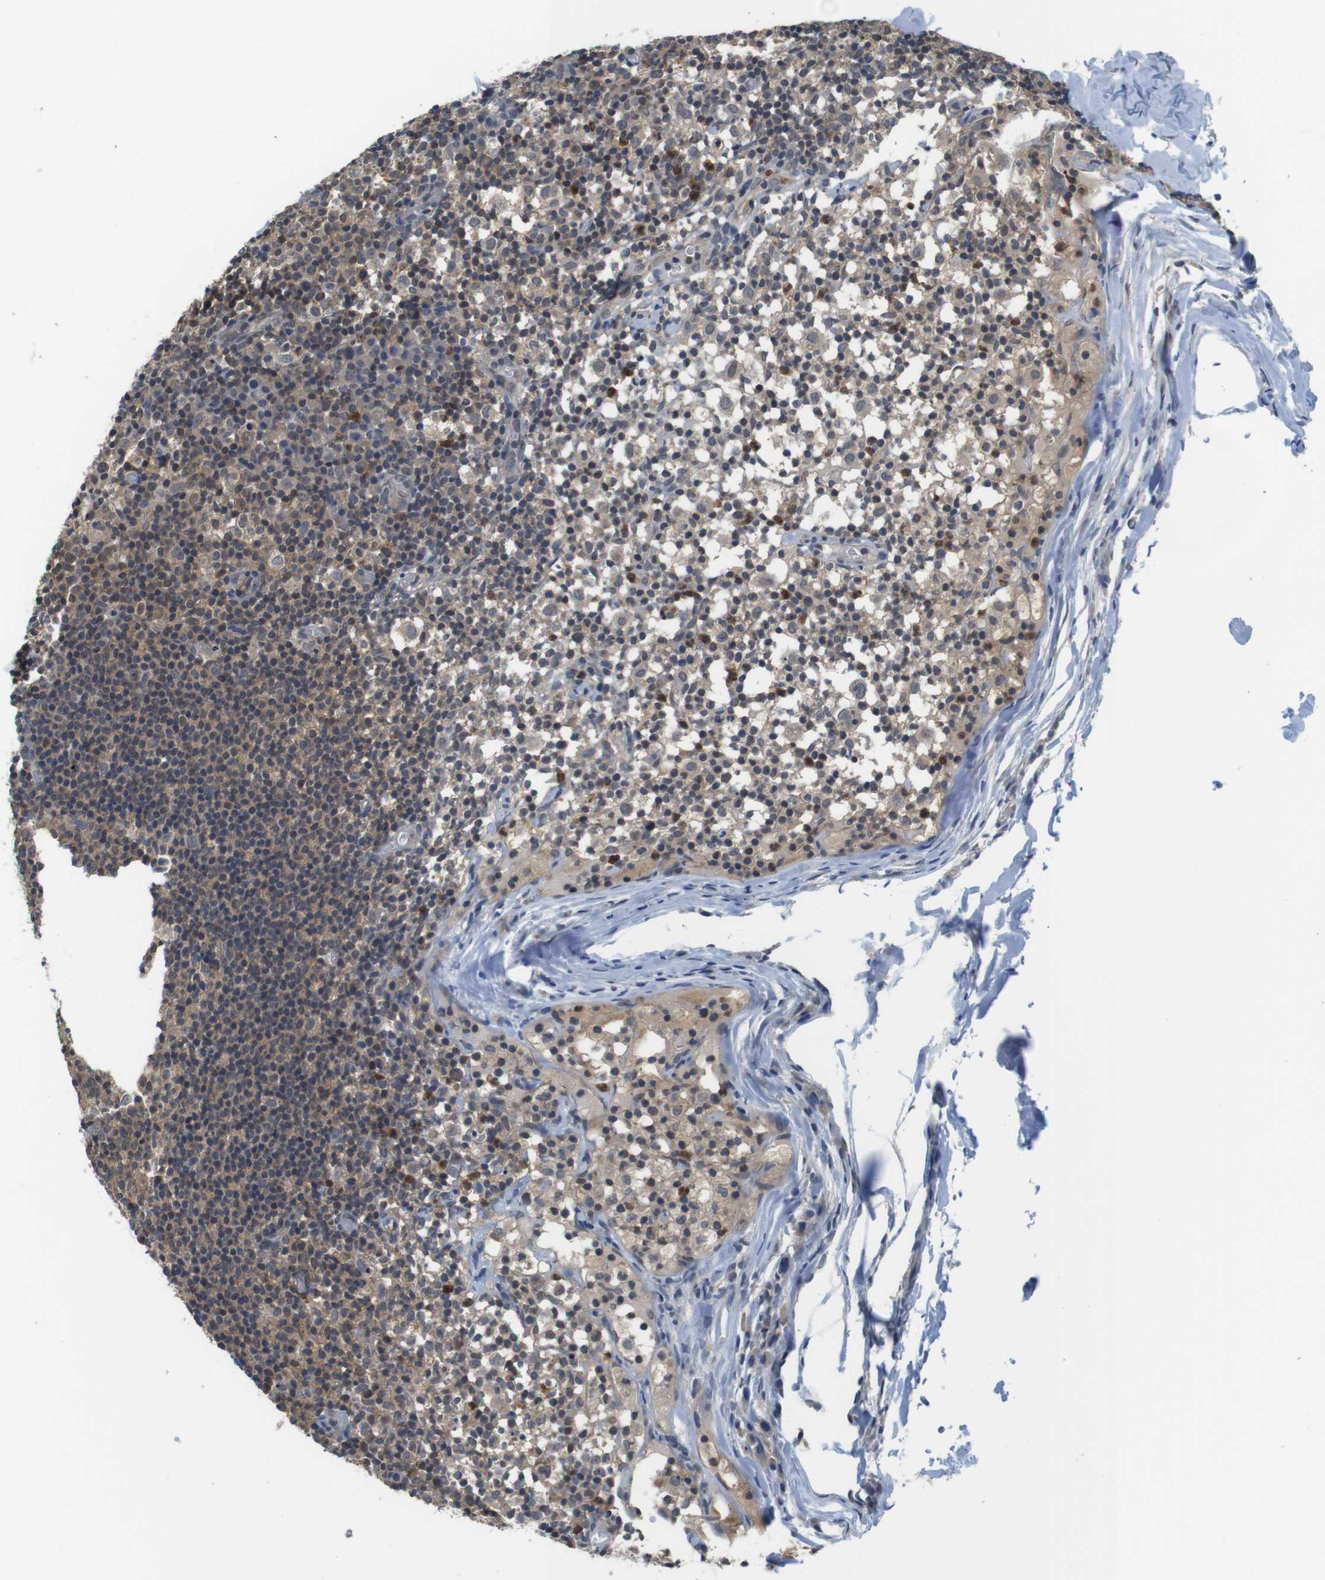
{"staining": {"intensity": "weak", "quantity": "25%-75%", "location": "cytoplasmic/membranous"}, "tissue": "lymph node", "cell_type": "Germinal center cells", "image_type": "normal", "snomed": [{"axis": "morphology", "description": "Normal tissue, NOS"}, {"axis": "morphology", "description": "Inflammation, NOS"}, {"axis": "topography", "description": "Lymph node"}], "caption": "Immunohistochemical staining of unremarkable lymph node shows low levels of weak cytoplasmic/membranous staining in about 25%-75% of germinal center cells. (DAB IHC with brightfield microscopy, high magnification).", "gene": "FADD", "patient": {"sex": "male", "age": 55}}